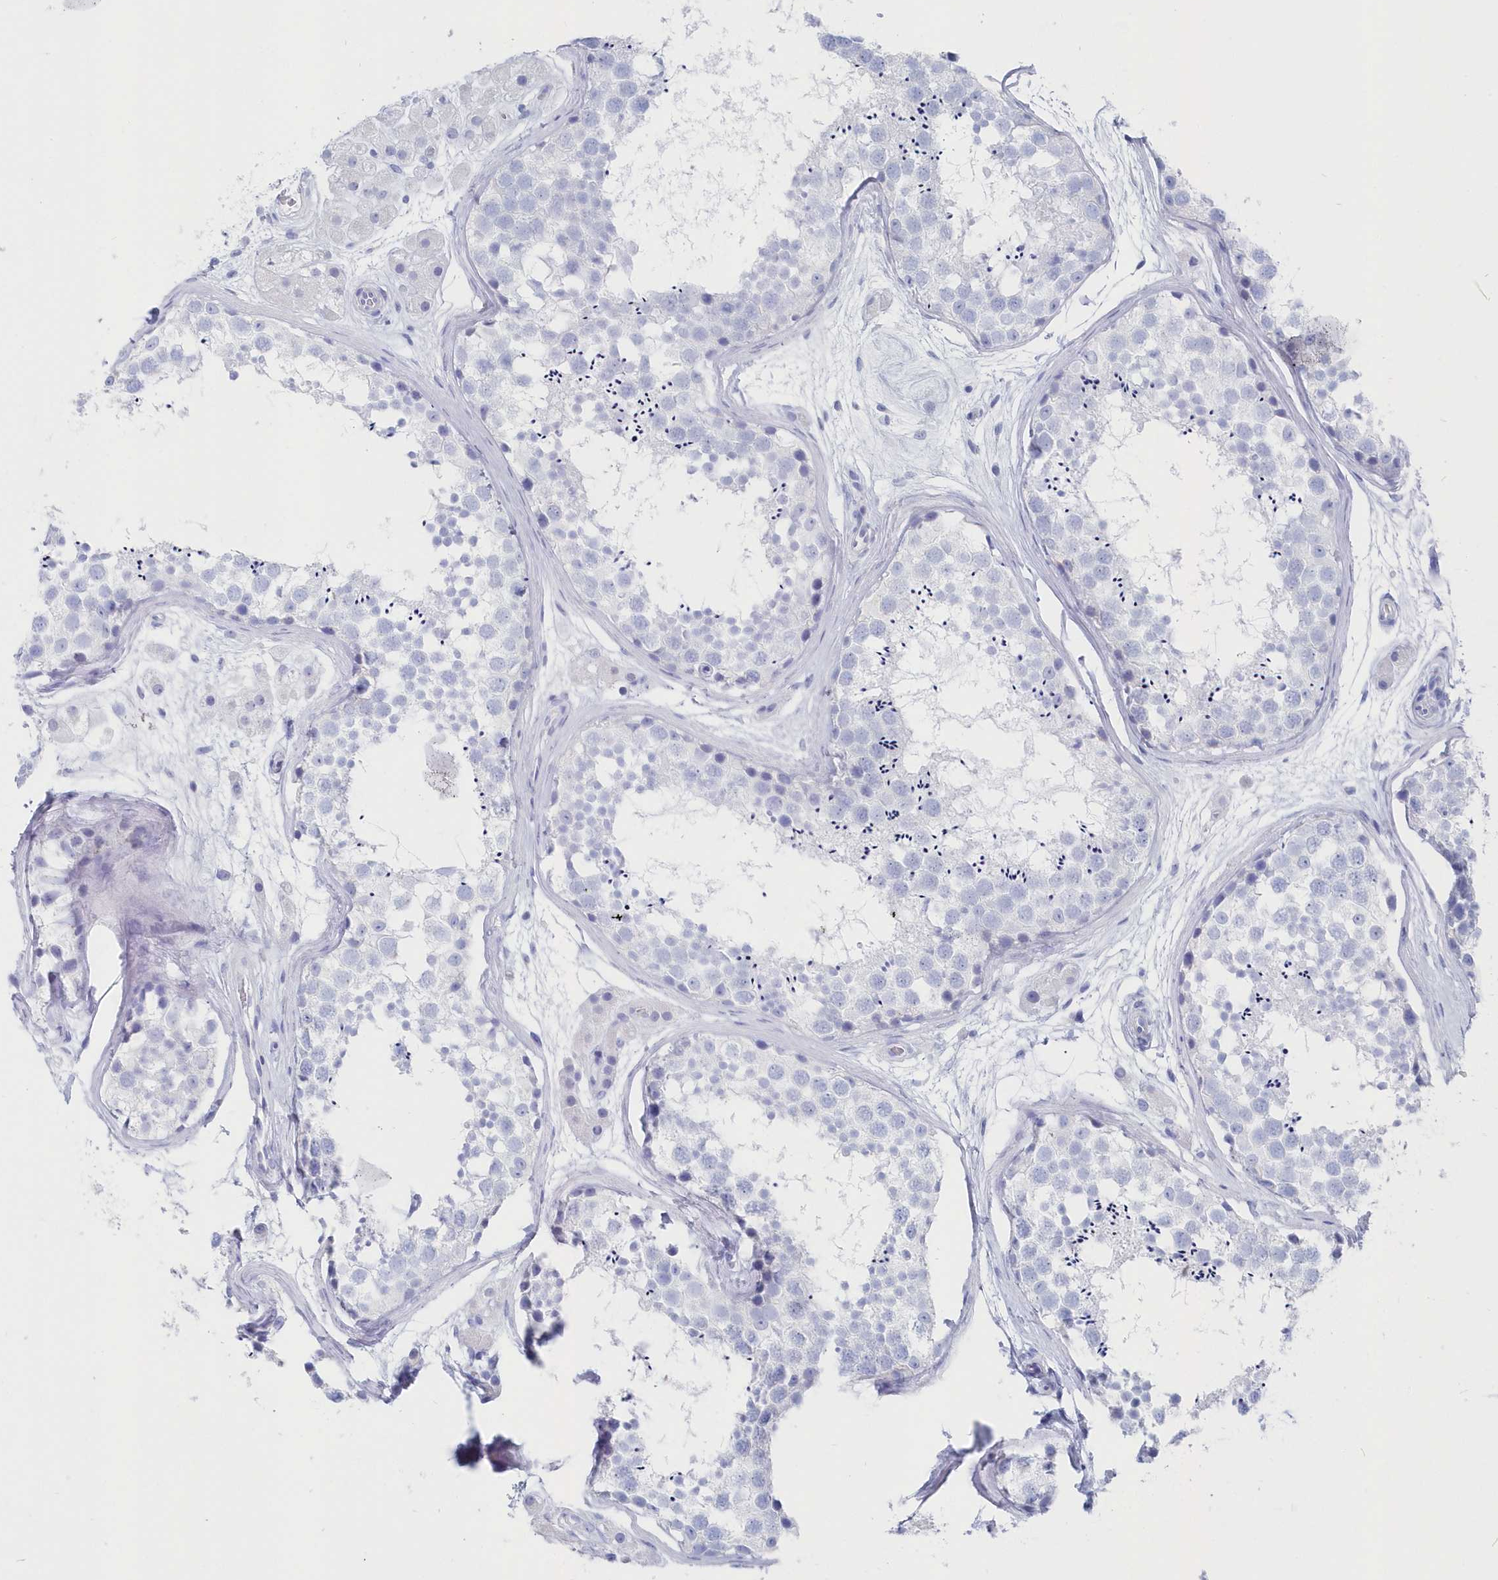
{"staining": {"intensity": "negative", "quantity": "none", "location": "none"}, "tissue": "testis", "cell_type": "Cells in seminiferous ducts", "image_type": "normal", "snomed": [{"axis": "morphology", "description": "Normal tissue, NOS"}, {"axis": "topography", "description": "Testis"}], "caption": "This is a image of immunohistochemistry staining of normal testis, which shows no positivity in cells in seminiferous ducts.", "gene": "CSNK1G2", "patient": {"sex": "male", "age": 56}}